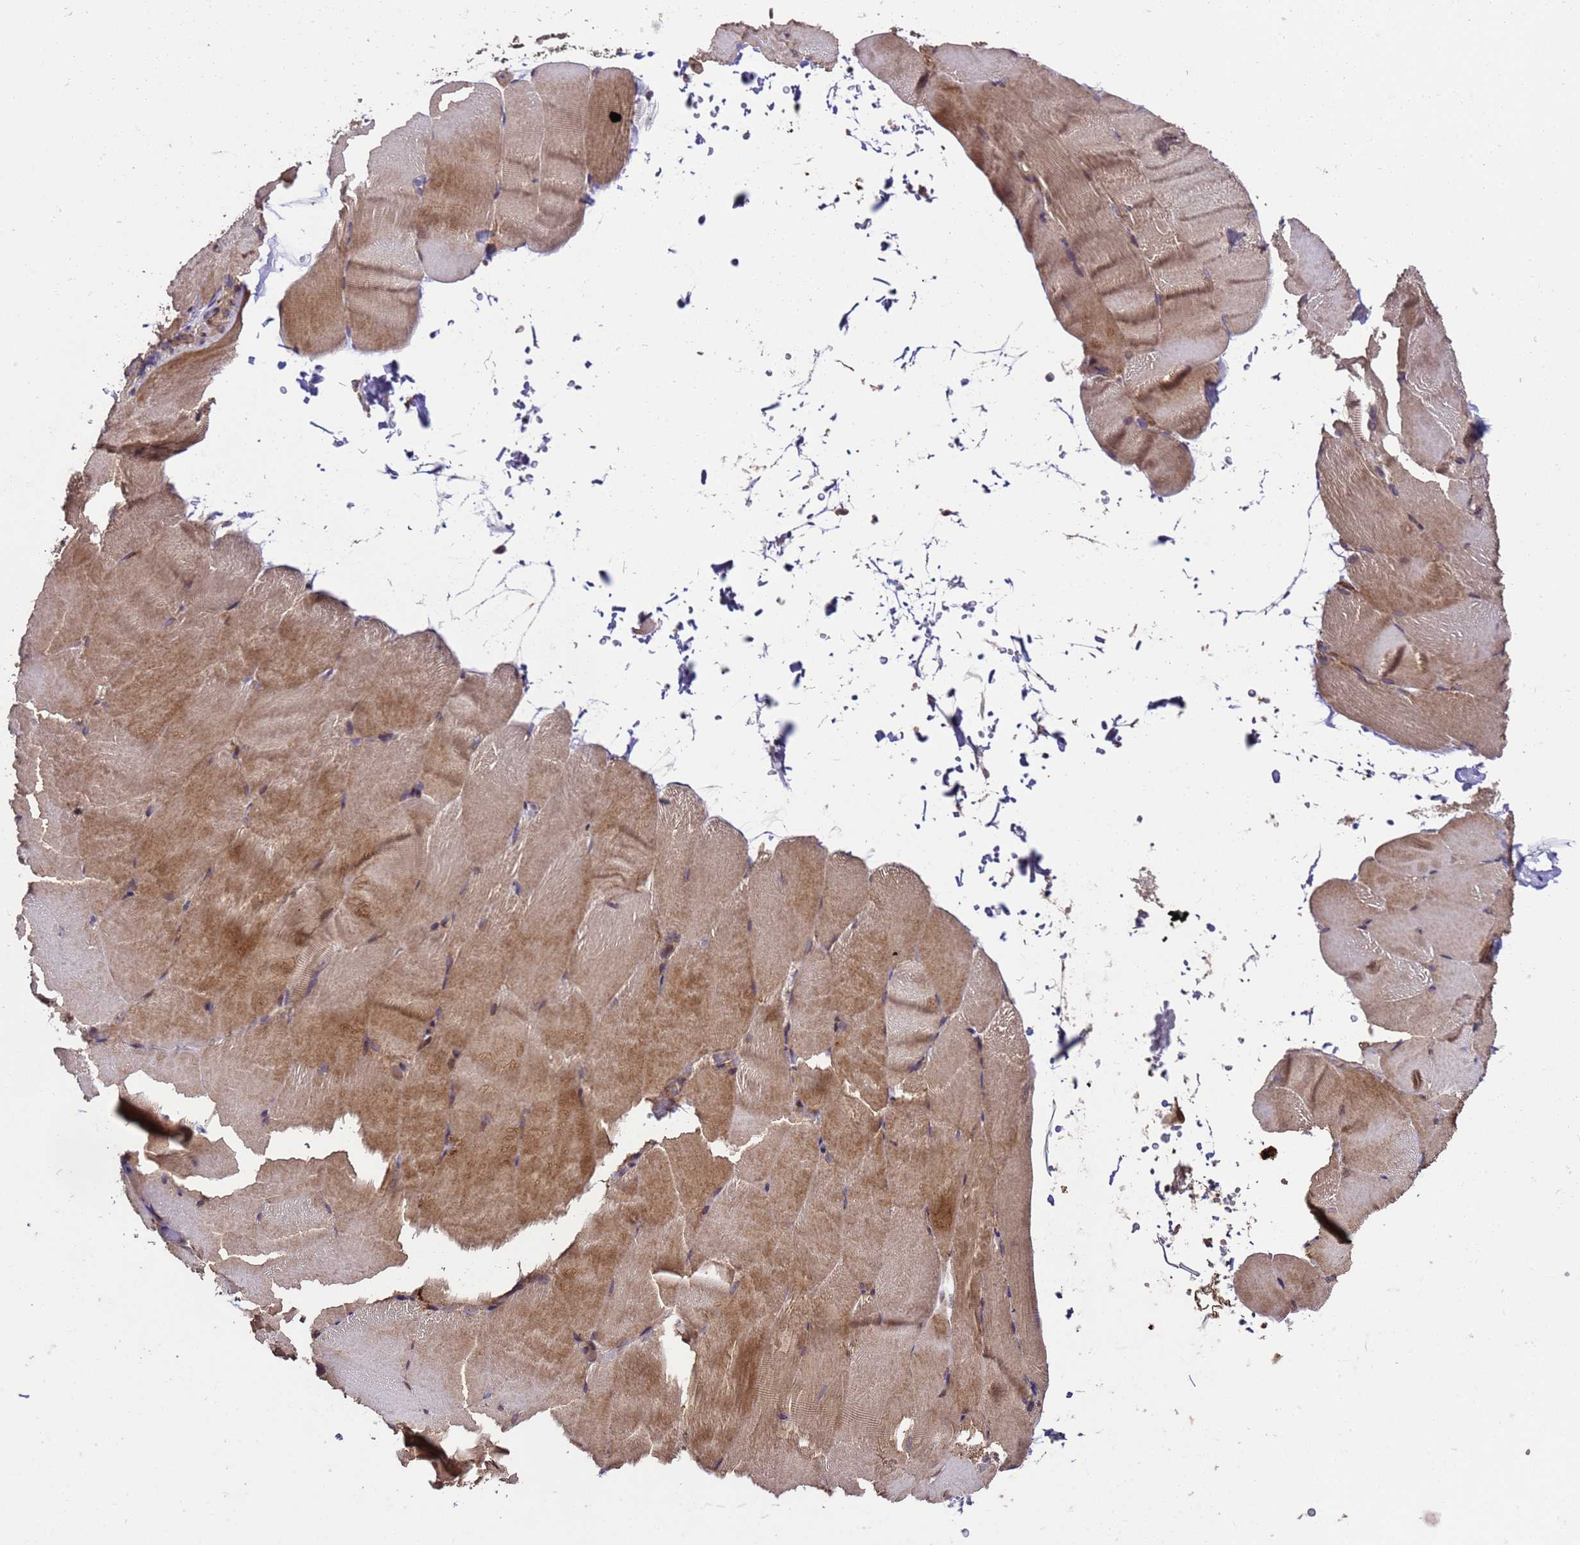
{"staining": {"intensity": "moderate", "quantity": "25%-75%", "location": "cytoplasmic/membranous"}, "tissue": "skeletal muscle", "cell_type": "Myocytes", "image_type": "normal", "snomed": [{"axis": "morphology", "description": "Normal tissue, NOS"}, {"axis": "topography", "description": "Skeletal muscle"}, {"axis": "topography", "description": "Parathyroid gland"}], "caption": "Moderate cytoplasmic/membranous positivity for a protein is seen in approximately 25%-75% of myocytes of benign skeletal muscle using IHC.", "gene": "PRODH", "patient": {"sex": "female", "age": 37}}